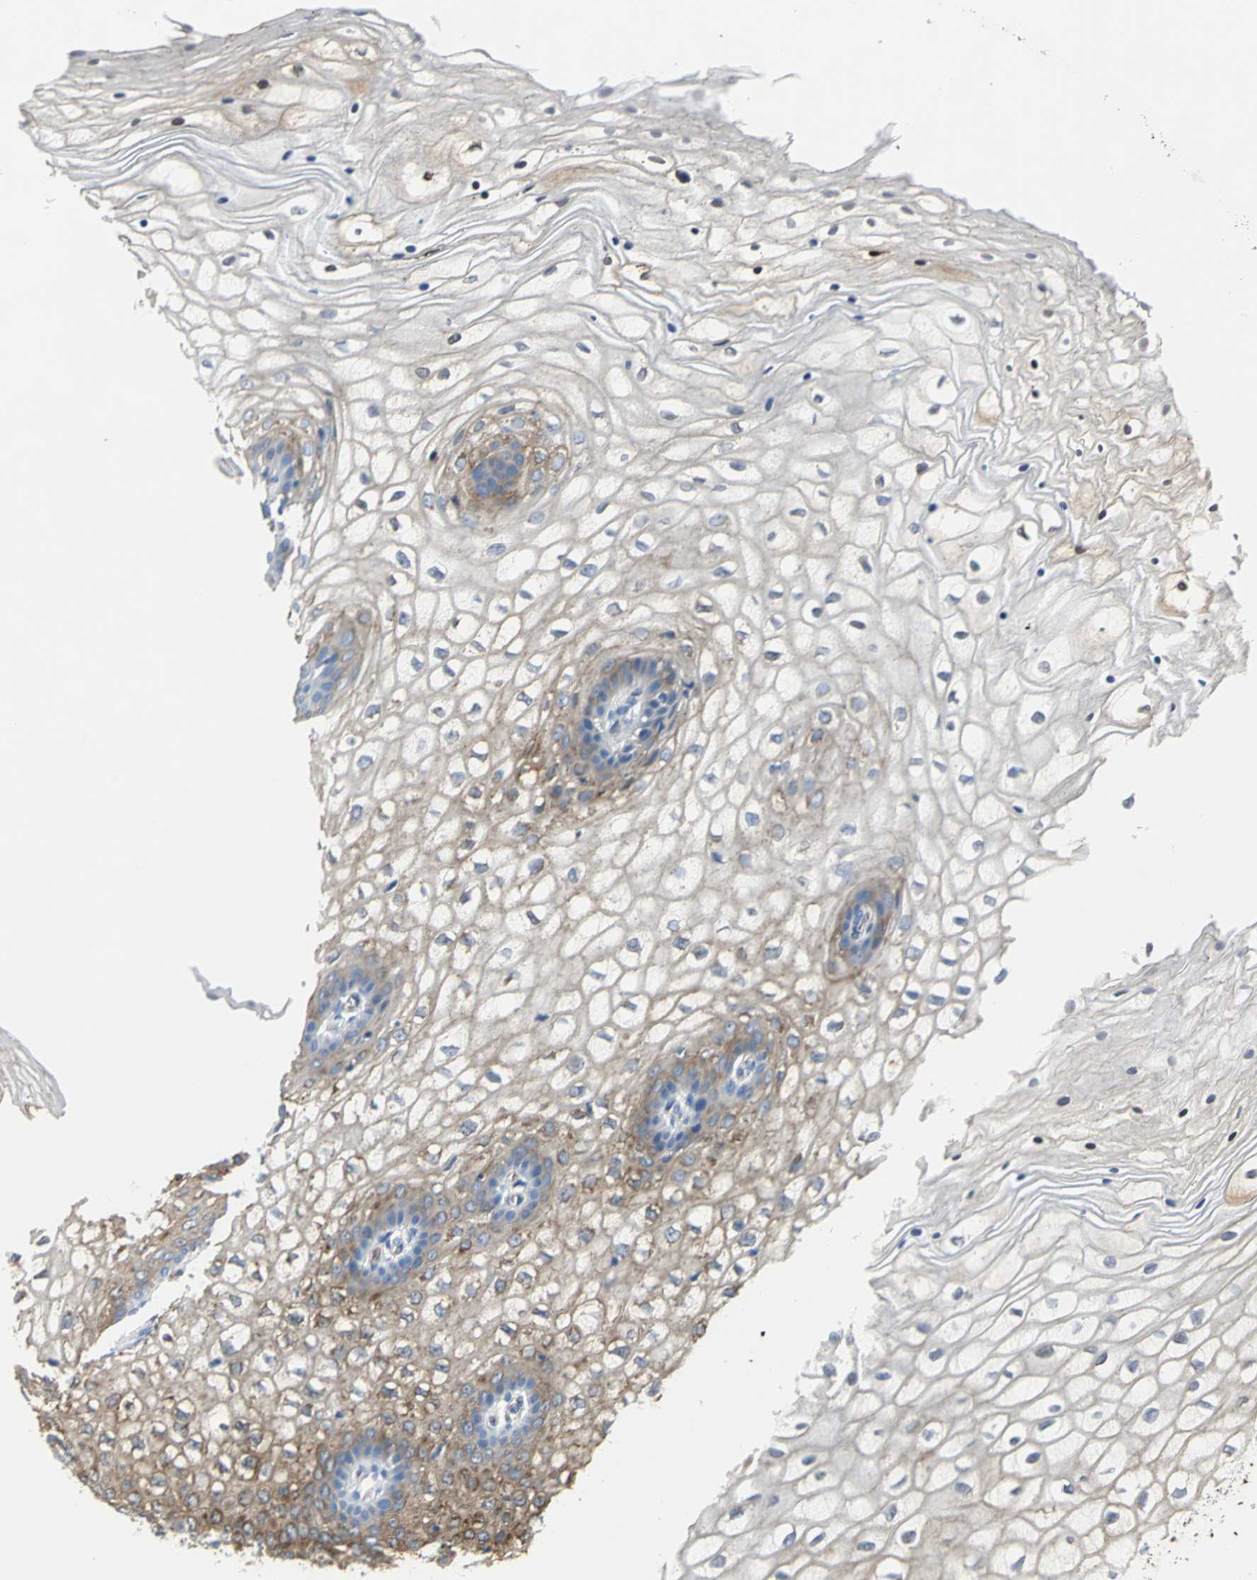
{"staining": {"intensity": "moderate", "quantity": "25%-75%", "location": "cytoplasmic/membranous"}, "tissue": "vagina", "cell_type": "Squamous epithelial cells", "image_type": "normal", "snomed": [{"axis": "morphology", "description": "Normal tissue, NOS"}, {"axis": "topography", "description": "Vagina"}], "caption": "Squamous epithelial cells show moderate cytoplasmic/membranous positivity in about 25%-75% of cells in benign vagina.", "gene": "ENSG00000285130", "patient": {"sex": "female", "age": 34}}